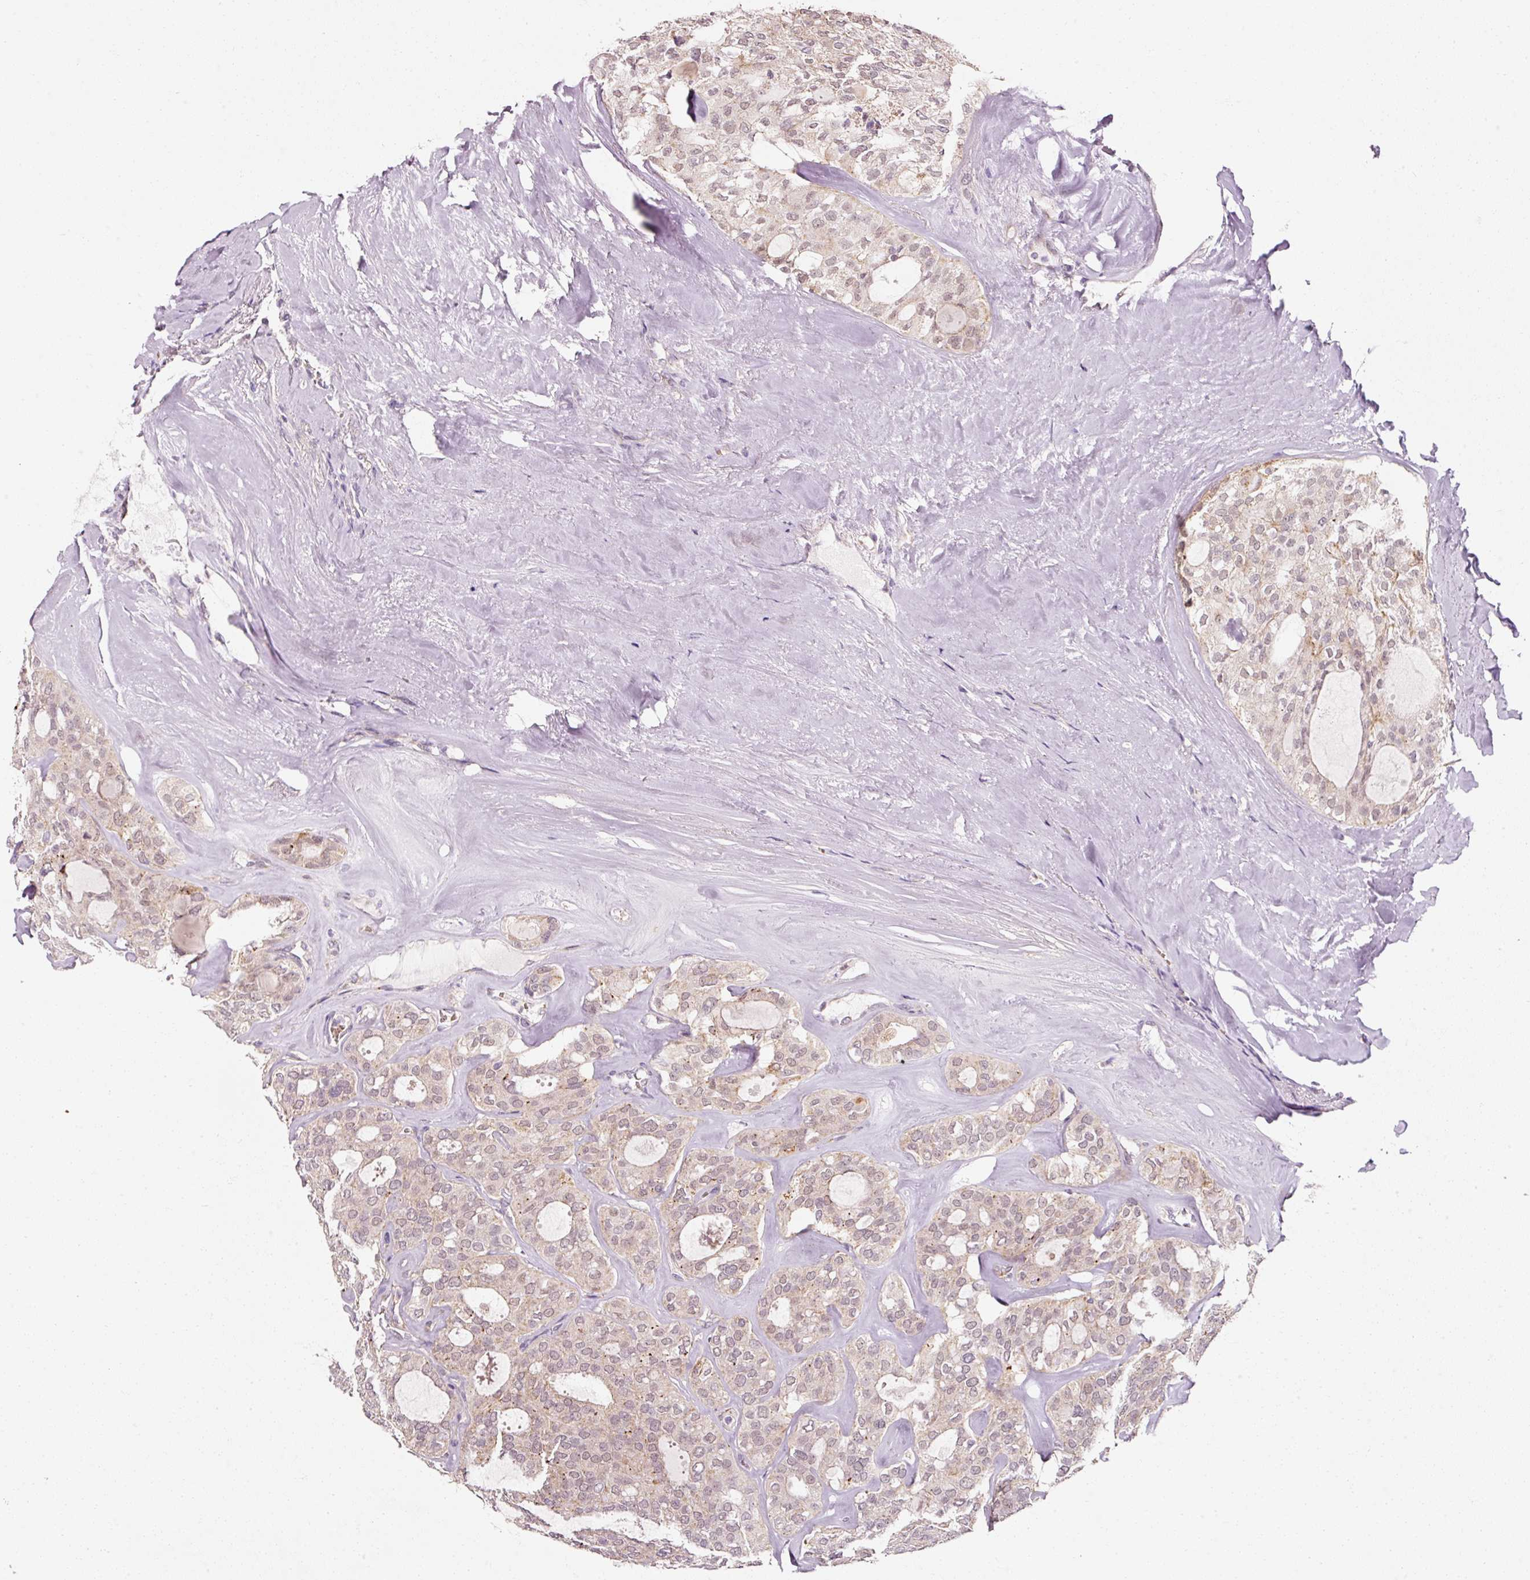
{"staining": {"intensity": "weak", "quantity": "25%-75%", "location": "cytoplasmic/membranous,nuclear"}, "tissue": "thyroid cancer", "cell_type": "Tumor cells", "image_type": "cancer", "snomed": [{"axis": "morphology", "description": "Follicular adenoma carcinoma, NOS"}, {"axis": "topography", "description": "Thyroid gland"}], "caption": "Thyroid follicular adenoma carcinoma stained for a protein displays weak cytoplasmic/membranous and nuclear positivity in tumor cells.", "gene": "ZNF460", "patient": {"sex": "male", "age": 75}}